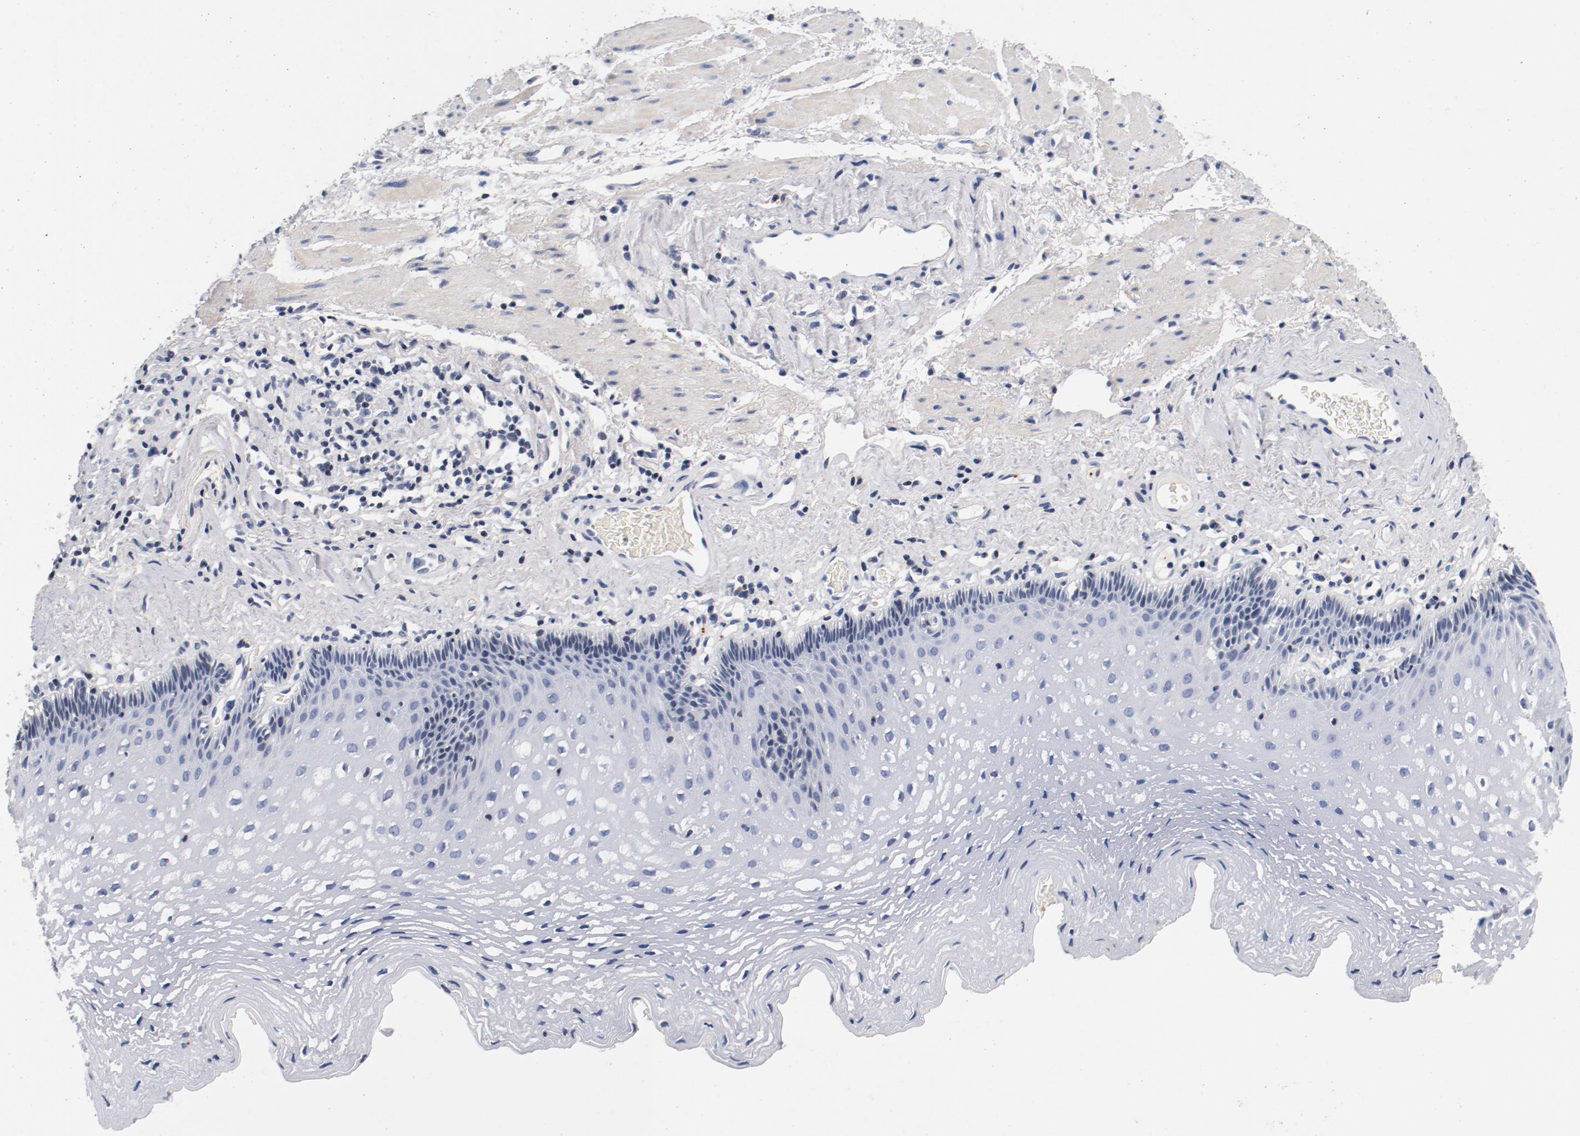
{"staining": {"intensity": "negative", "quantity": "none", "location": "none"}, "tissue": "esophagus", "cell_type": "Squamous epithelial cells", "image_type": "normal", "snomed": [{"axis": "morphology", "description": "Normal tissue, NOS"}, {"axis": "topography", "description": "Esophagus"}], "caption": "A photomicrograph of human esophagus is negative for staining in squamous epithelial cells. (DAB immunohistochemistry, high magnification).", "gene": "PIM1", "patient": {"sex": "female", "age": 70}}